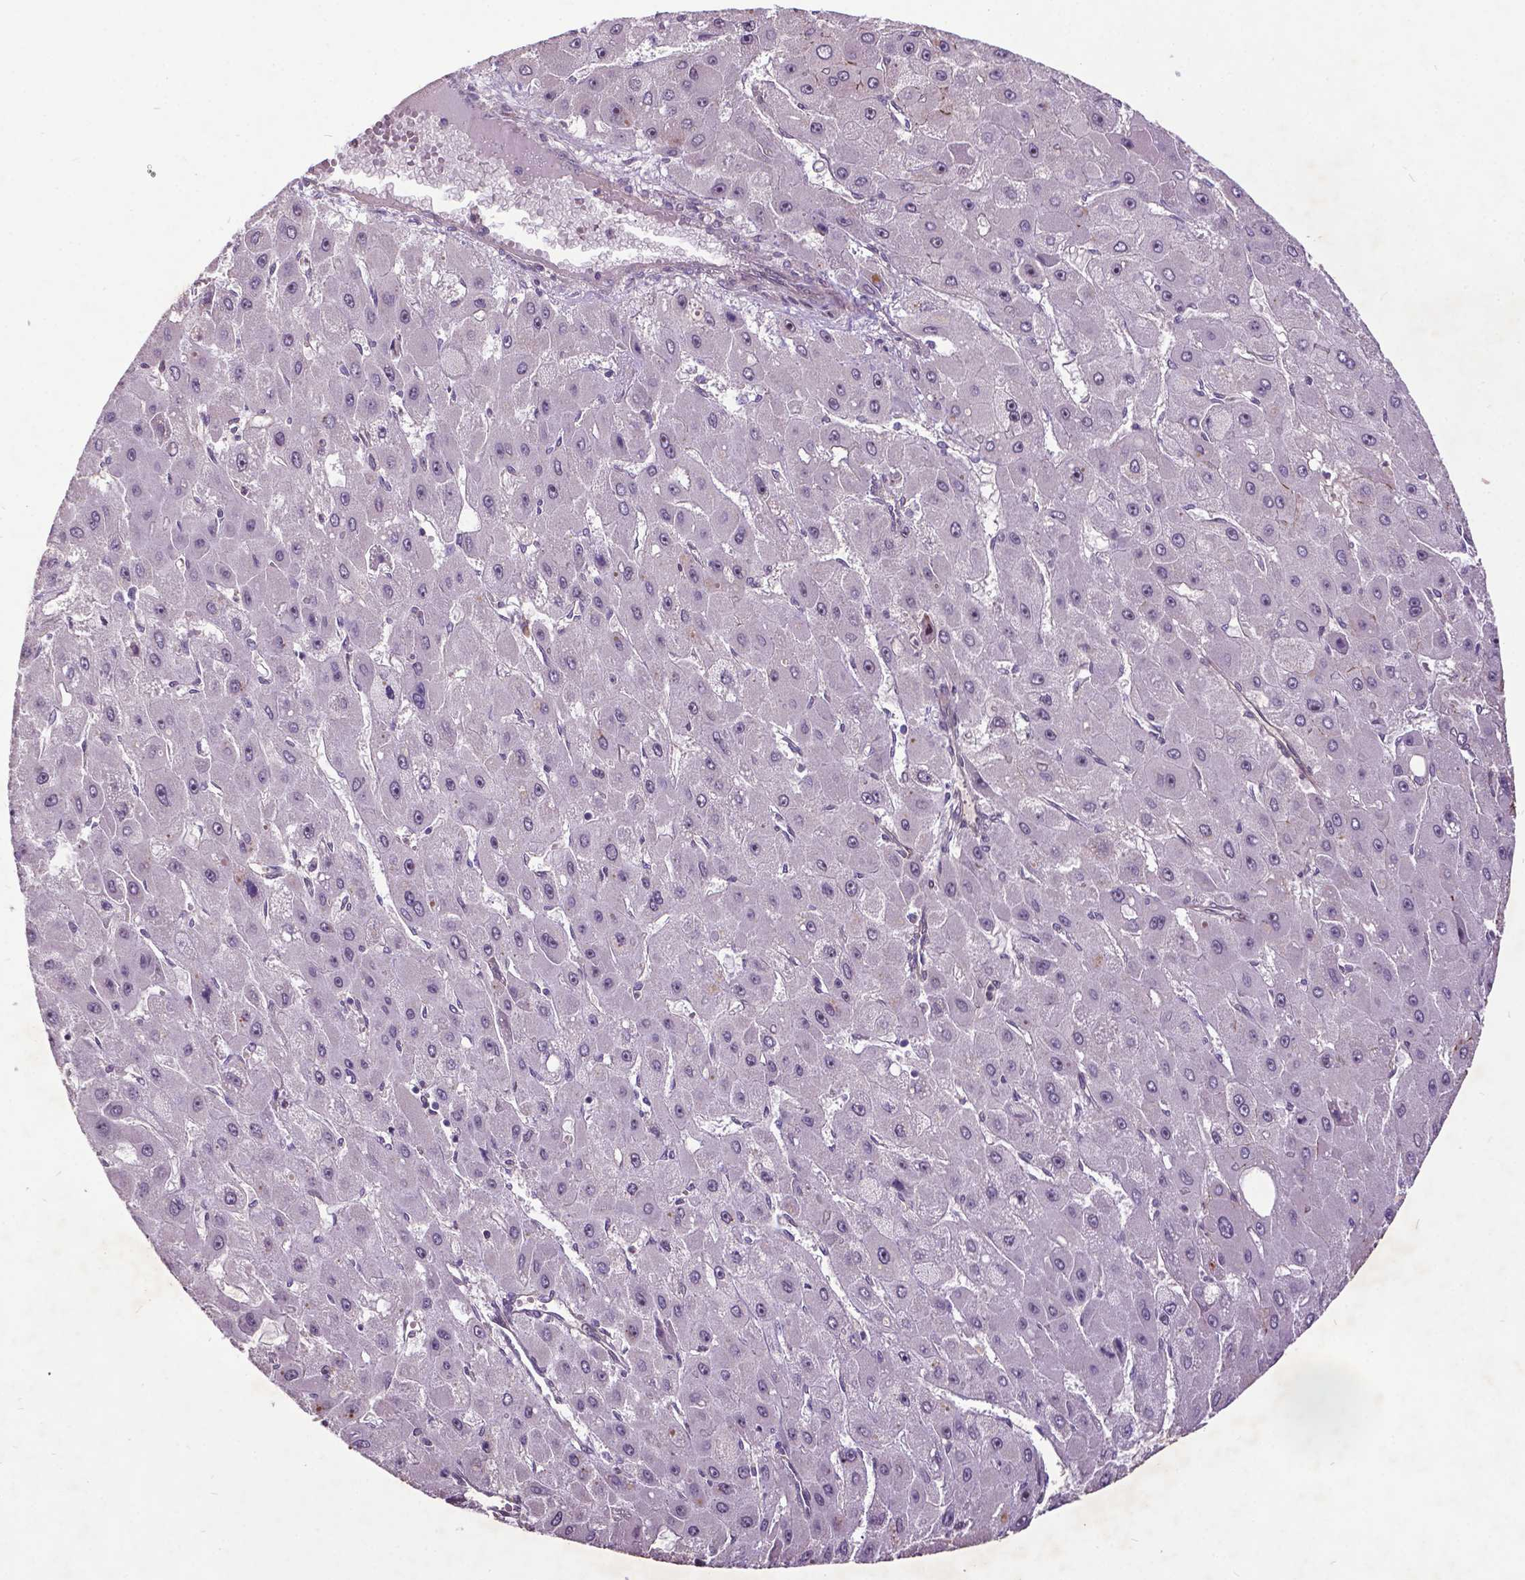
{"staining": {"intensity": "negative", "quantity": "none", "location": "none"}, "tissue": "liver cancer", "cell_type": "Tumor cells", "image_type": "cancer", "snomed": [{"axis": "morphology", "description": "Carcinoma, Hepatocellular, NOS"}, {"axis": "topography", "description": "Liver"}], "caption": "A high-resolution histopathology image shows immunohistochemistry (IHC) staining of hepatocellular carcinoma (liver), which shows no significant staining in tumor cells. (Brightfield microscopy of DAB immunohistochemistry at high magnification).", "gene": "AP1S3", "patient": {"sex": "female", "age": 25}}